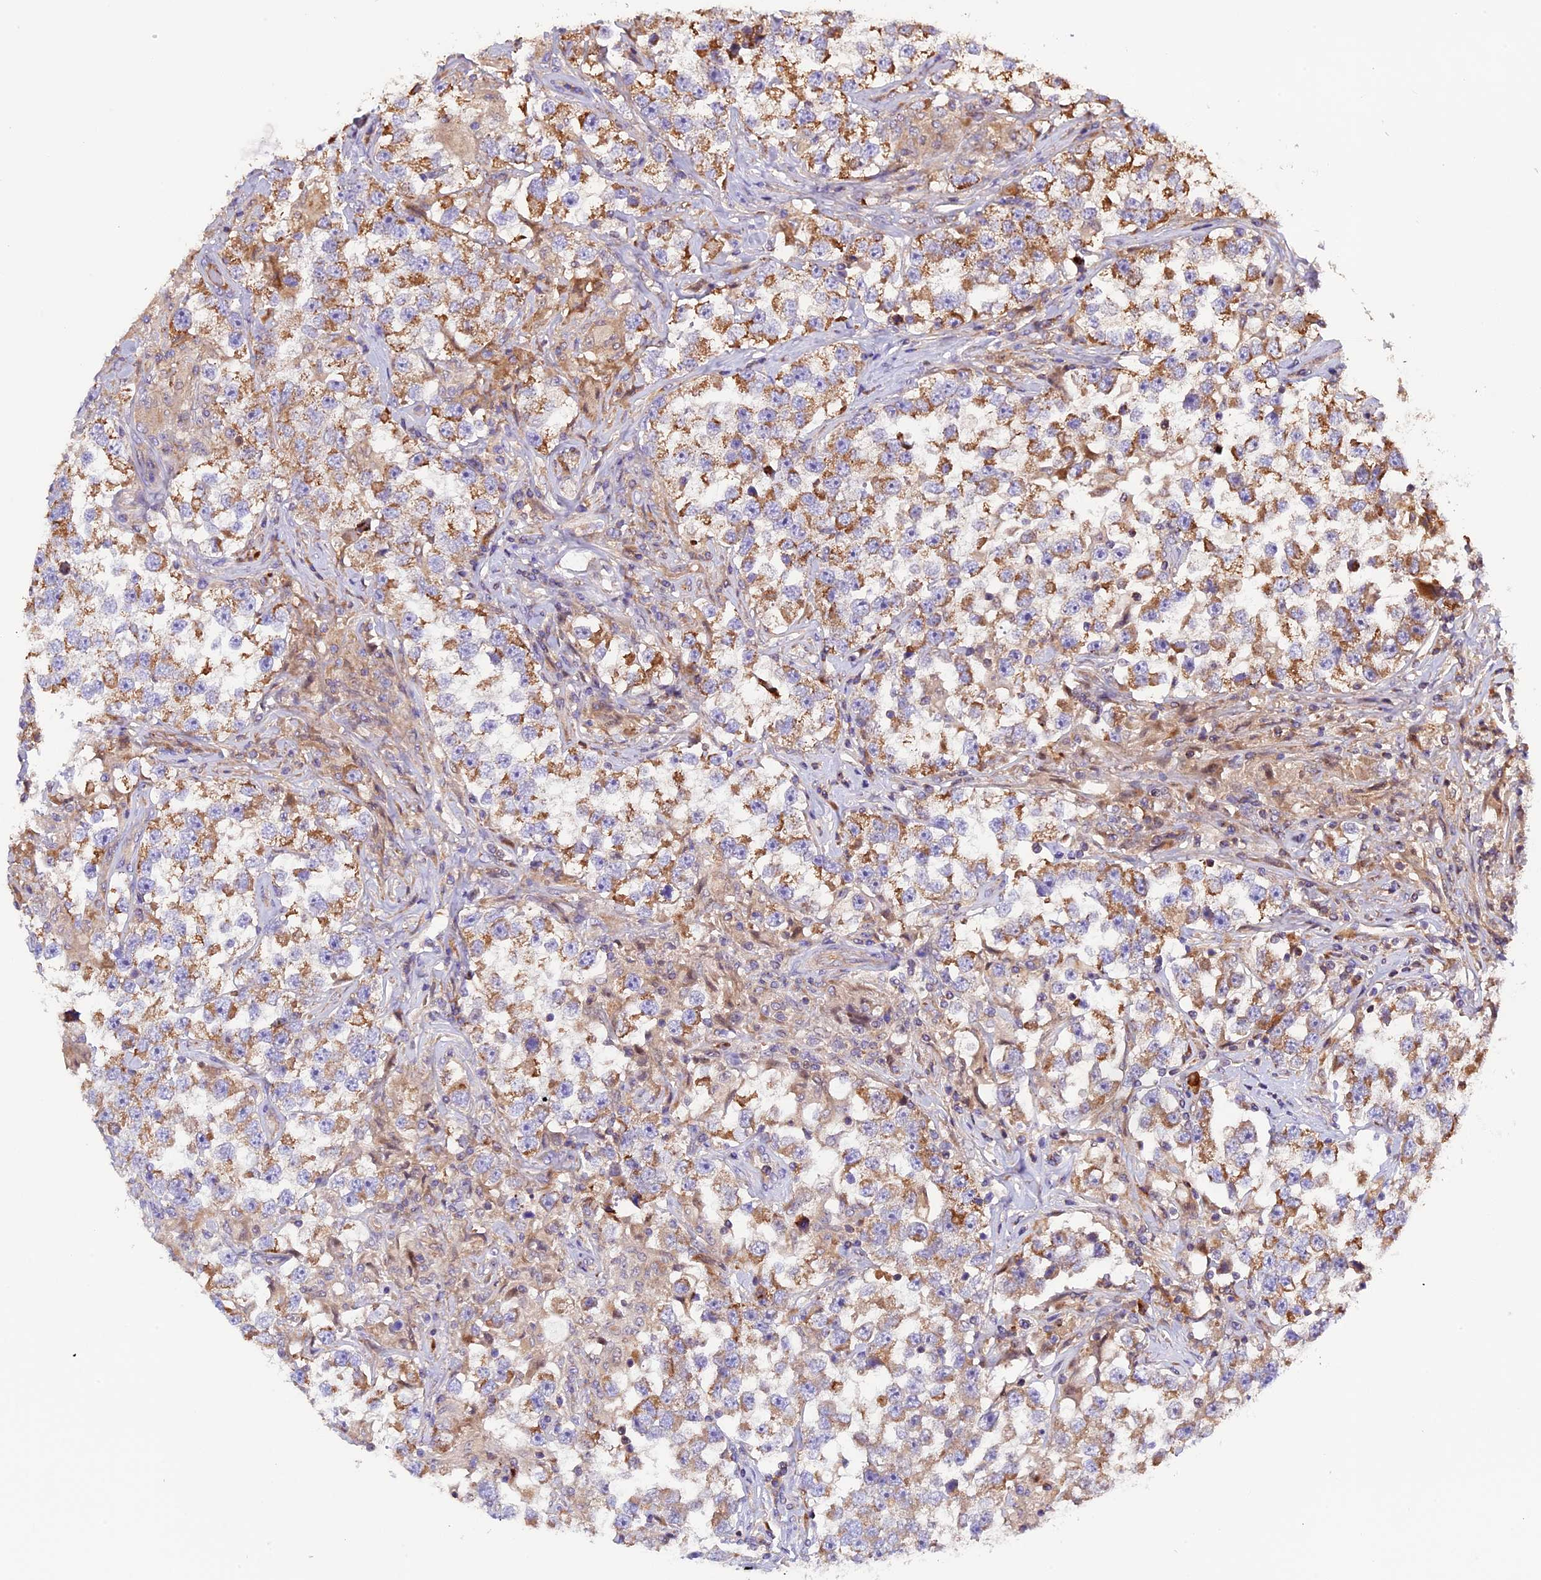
{"staining": {"intensity": "moderate", "quantity": ">75%", "location": "cytoplasmic/membranous"}, "tissue": "testis cancer", "cell_type": "Tumor cells", "image_type": "cancer", "snomed": [{"axis": "morphology", "description": "Seminoma, NOS"}, {"axis": "topography", "description": "Testis"}], "caption": "Human testis cancer stained for a protein (brown) reveals moderate cytoplasmic/membranous positive positivity in approximately >75% of tumor cells.", "gene": "METTL22", "patient": {"sex": "male", "age": 46}}